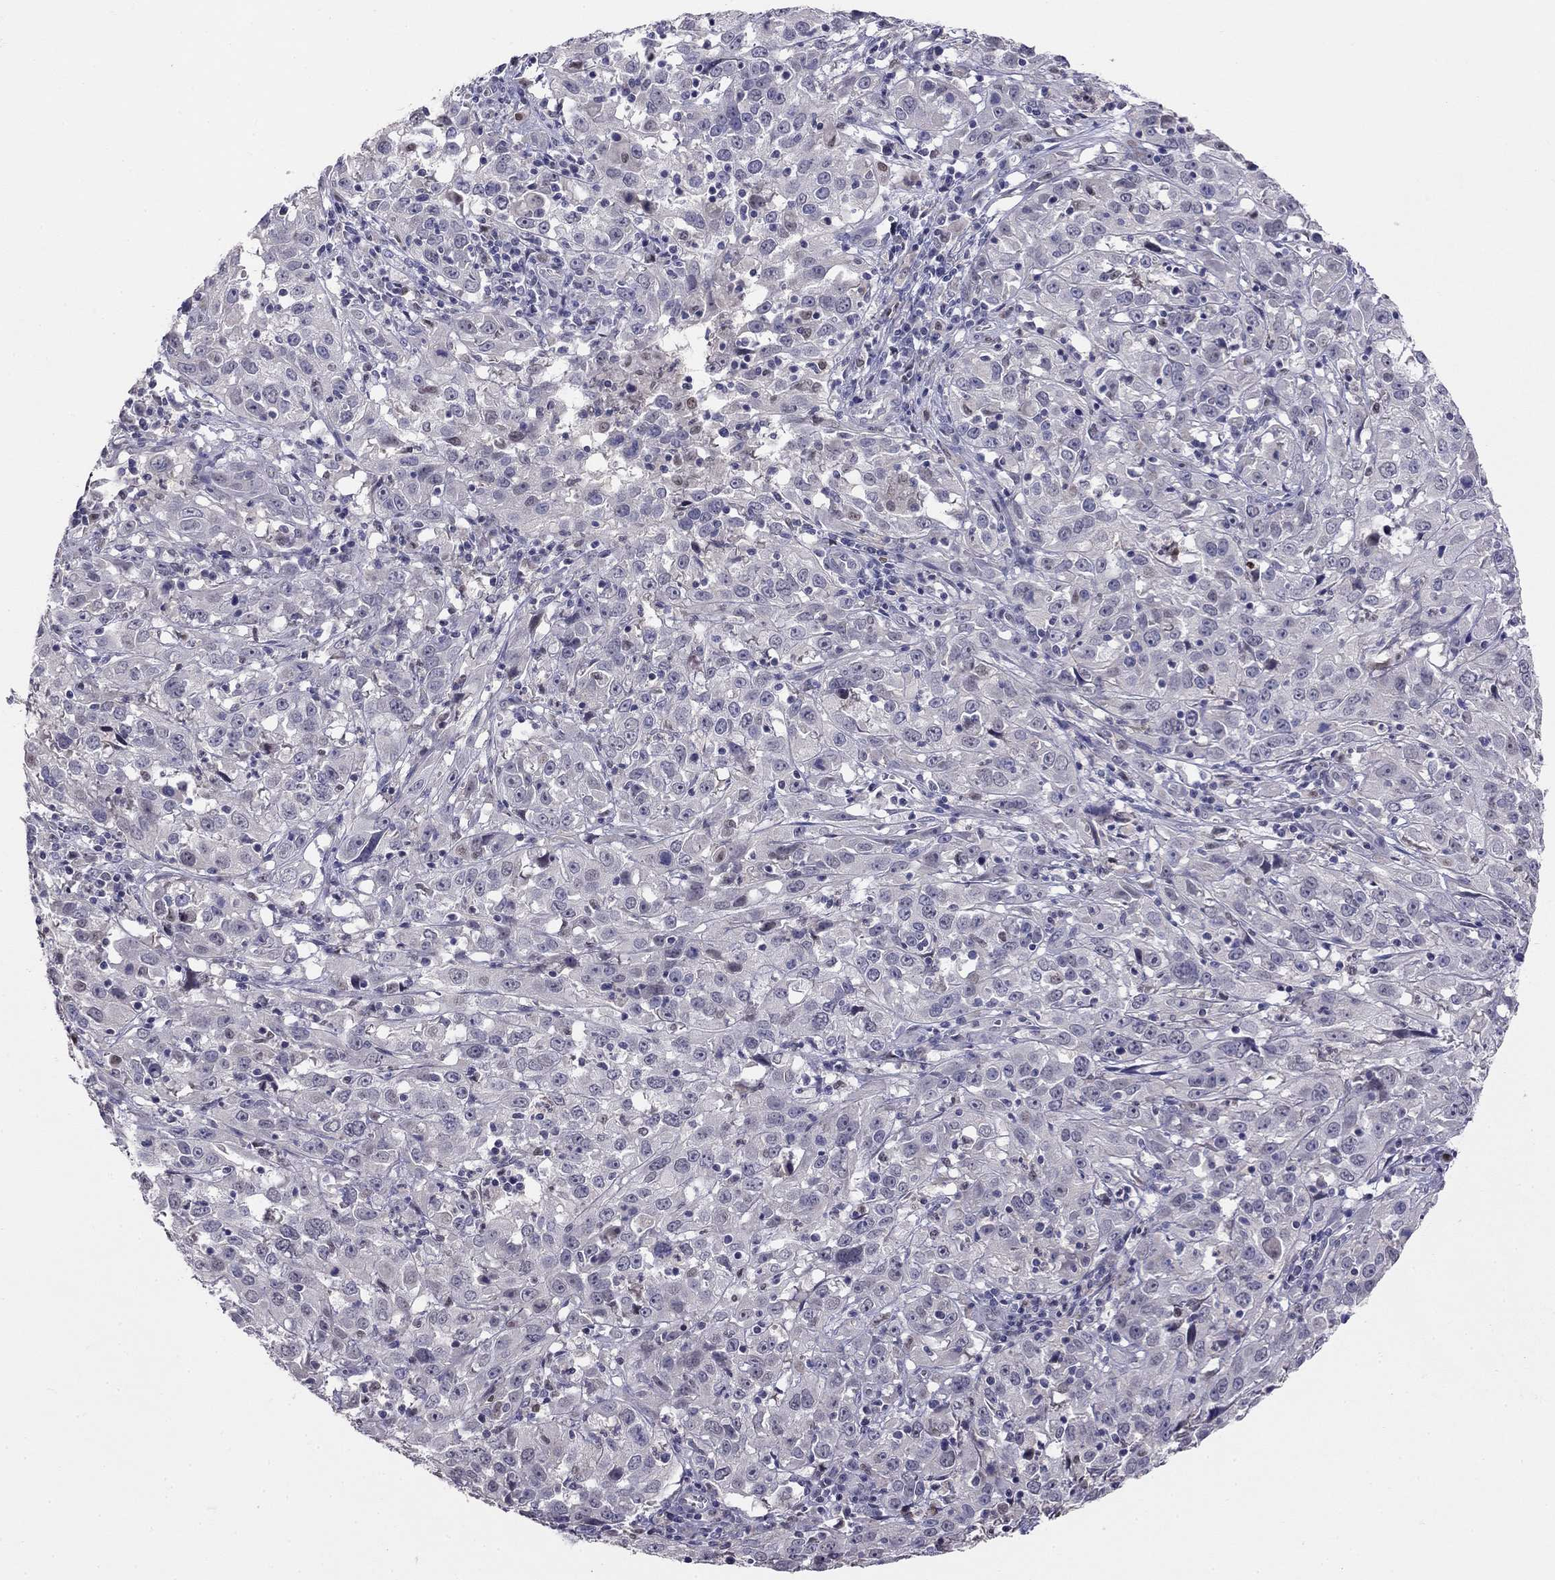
{"staining": {"intensity": "negative", "quantity": "none", "location": "none"}, "tissue": "cervical cancer", "cell_type": "Tumor cells", "image_type": "cancer", "snomed": [{"axis": "morphology", "description": "Squamous cell carcinoma, NOS"}, {"axis": "topography", "description": "Cervix"}], "caption": "There is no significant staining in tumor cells of squamous cell carcinoma (cervical).", "gene": "LRRC39", "patient": {"sex": "female", "age": 32}}